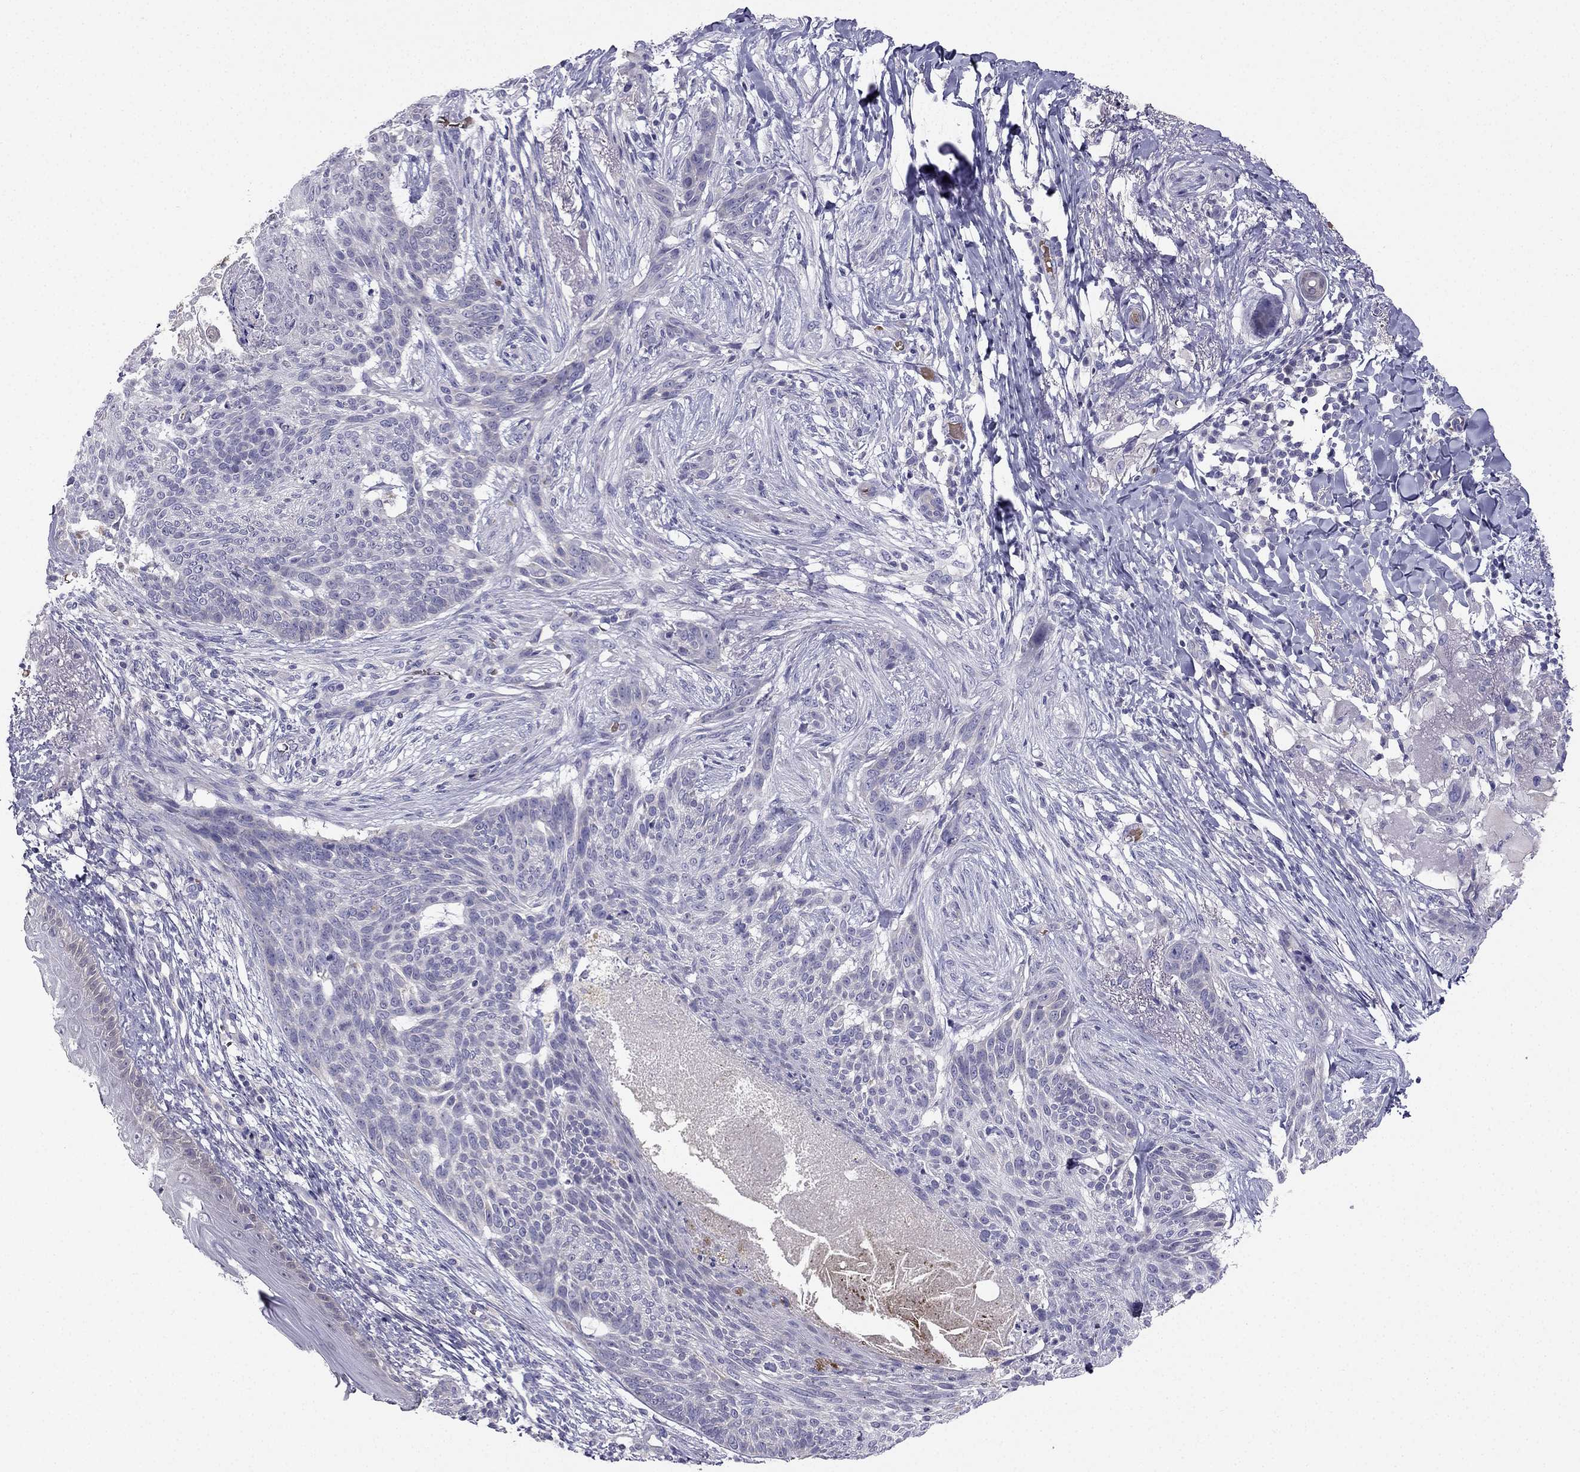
{"staining": {"intensity": "negative", "quantity": "none", "location": "none"}, "tissue": "skin cancer", "cell_type": "Tumor cells", "image_type": "cancer", "snomed": [{"axis": "morphology", "description": "Normal tissue, NOS"}, {"axis": "morphology", "description": "Basal cell carcinoma"}, {"axis": "topography", "description": "Skin"}], "caption": "Human skin basal cell carcinoma stained for a protein using immunohistochemistry demonstrates no positivity in tumor cells.", "gene": "RSPH14", "patient": {"sex": "male", "age": 84}}